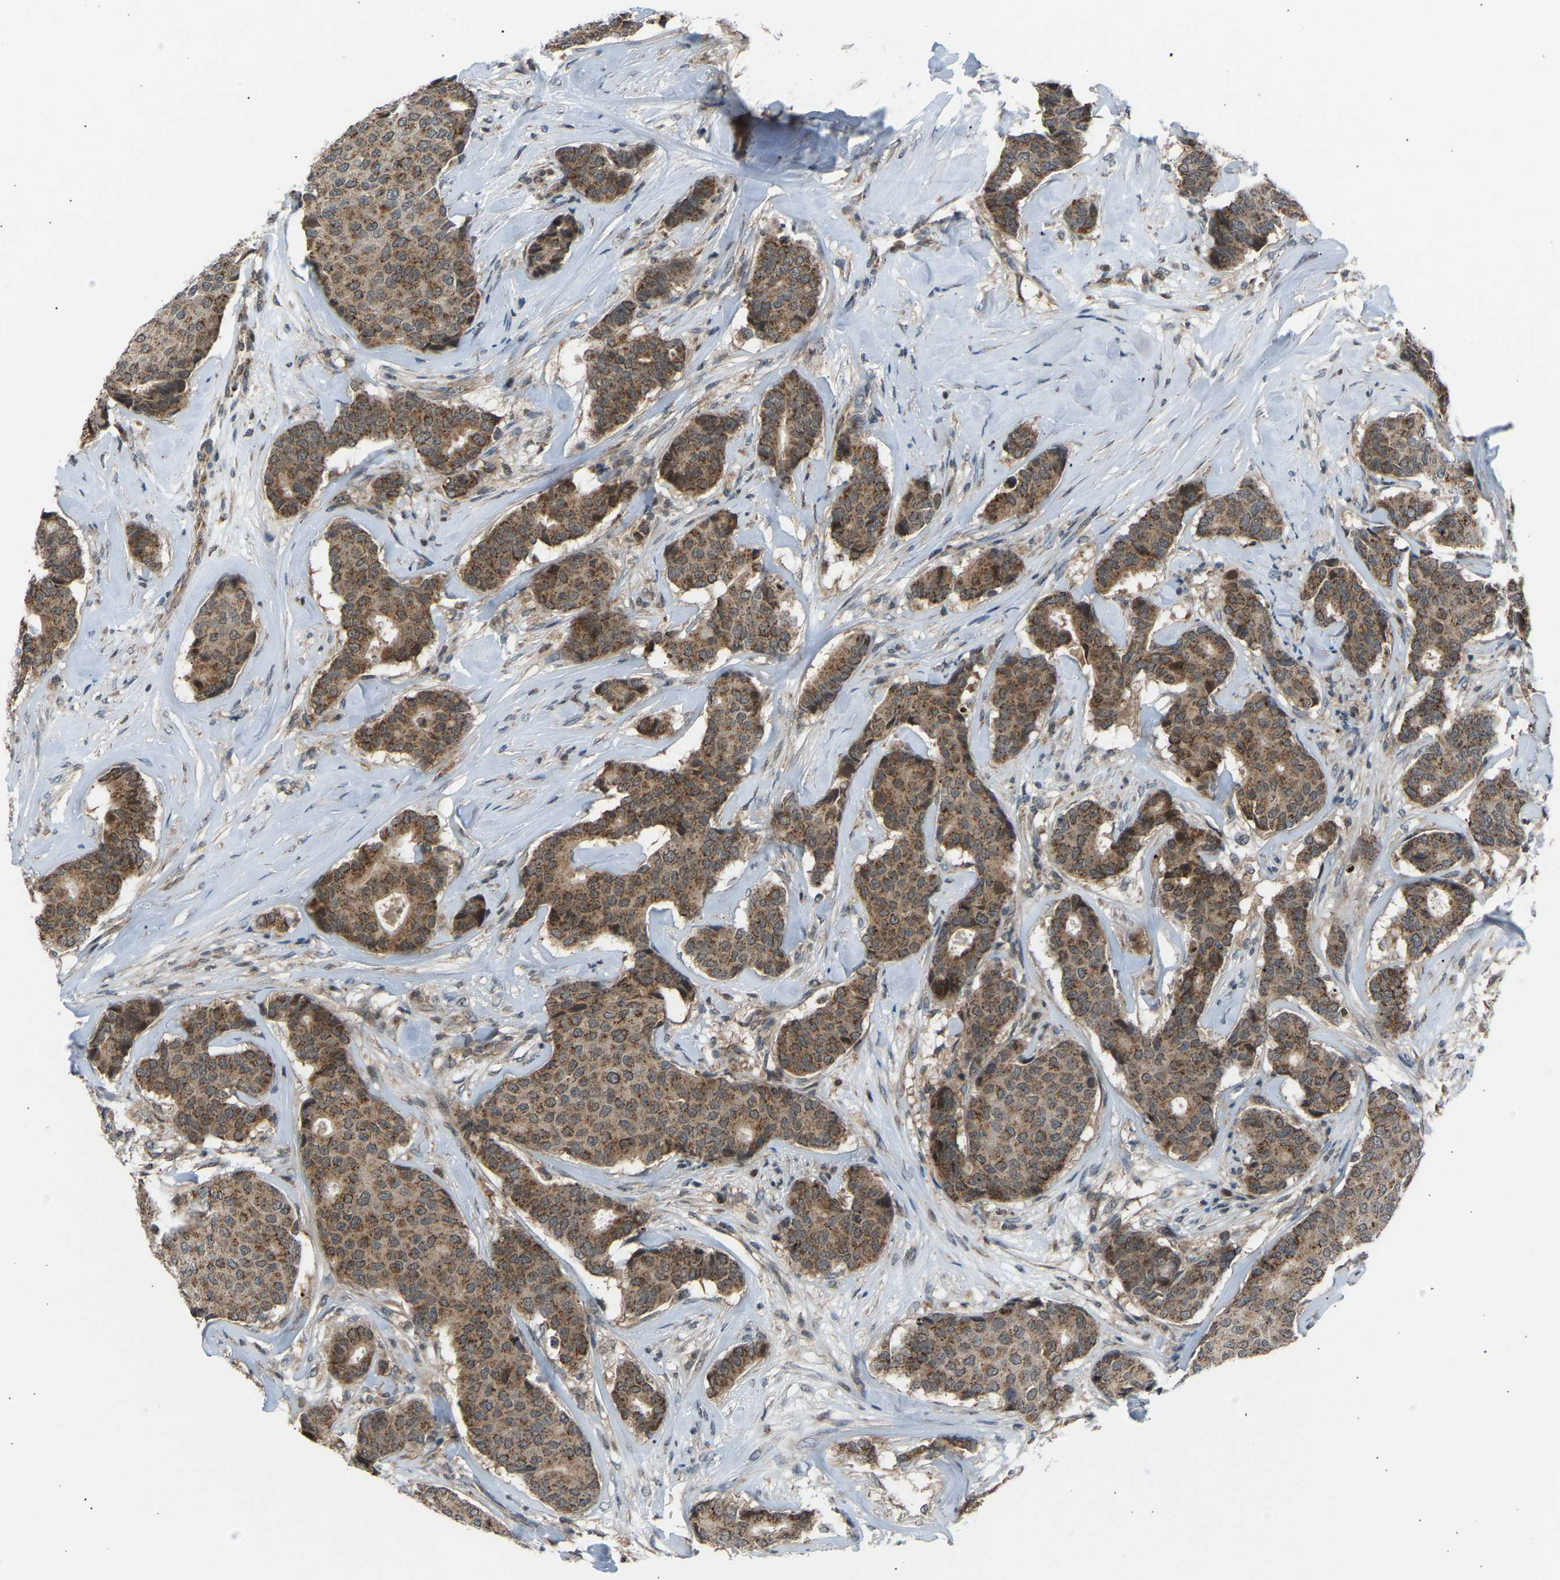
{"staining": {"intensity": "moderate", "quantity": ">75%", "location": "cytoplasmic/membranous"}, "tissue": "breast cancer", "cell_type": "Tumor cells", "image_type": "cancer", "snomed": [{"axis": "morphology", "description": "Duct carcinoma"}, {"axis": "topography", "description": "Breast"}], "caption": "A micrograph of intraductal carcinoma (breast) stained for a protein shows moderate cytoplasmic/membranous brown staining in tumor cells. (Brightfield microscopy of DAB IHC at high magnification).", "gene": "SLIRP", "patient": {"sex": "female", "age": 75}}